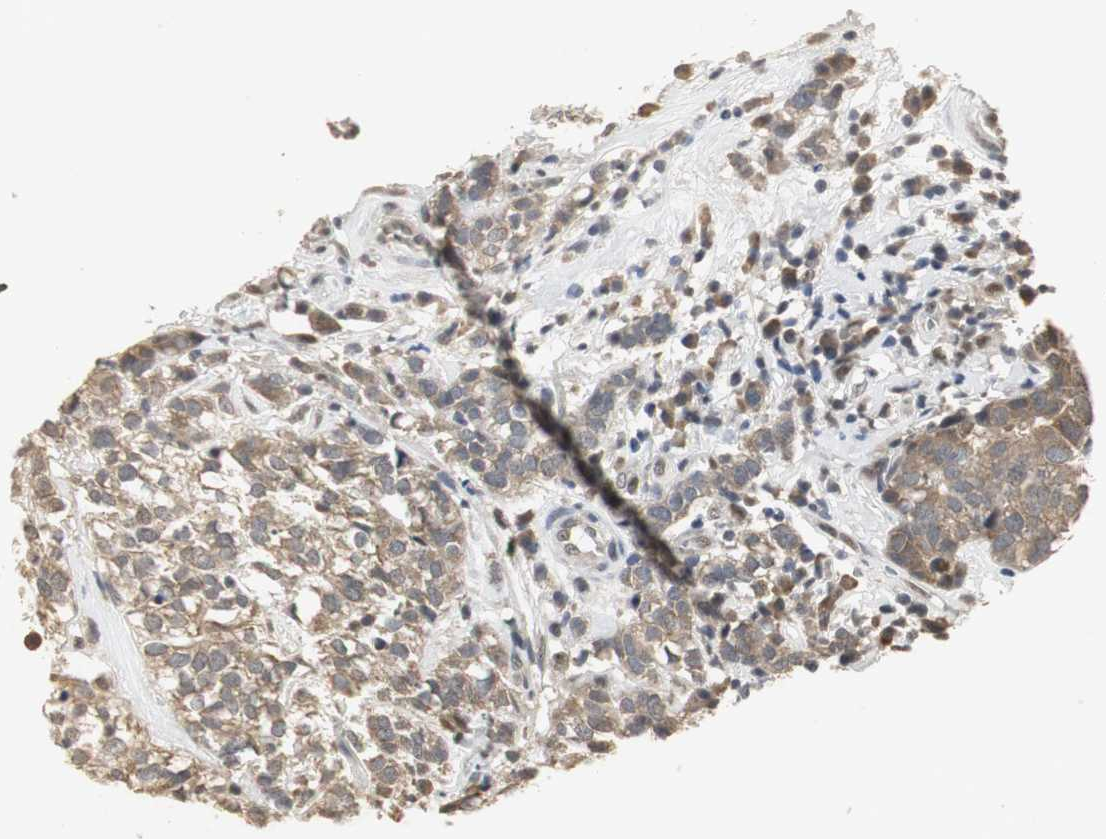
{"staining": {"intensity": "weak", "quantity": ">75%", "location": "cytoplasmic/membranous"}, "tissue": "head and neck cancer", "cell_type": "Tumor cells", "image_type": "cancer", "snomed": [{"axis": "morphology", "description": "Adenocarcinoma, NOS"}, {"axis": "topography", "description": "Salivary gland"}, {"axis": "topography", "description": "Head-Neck"}], "caption": "Head and neck cancer (adenocarcinoma) stained with immunohistochemistry exhibits weak cytoplasmic/membranous positivity in about >75% of tumor cells.", "gene": "ELOA", "patient": {"sex": "female", "age": 65}}